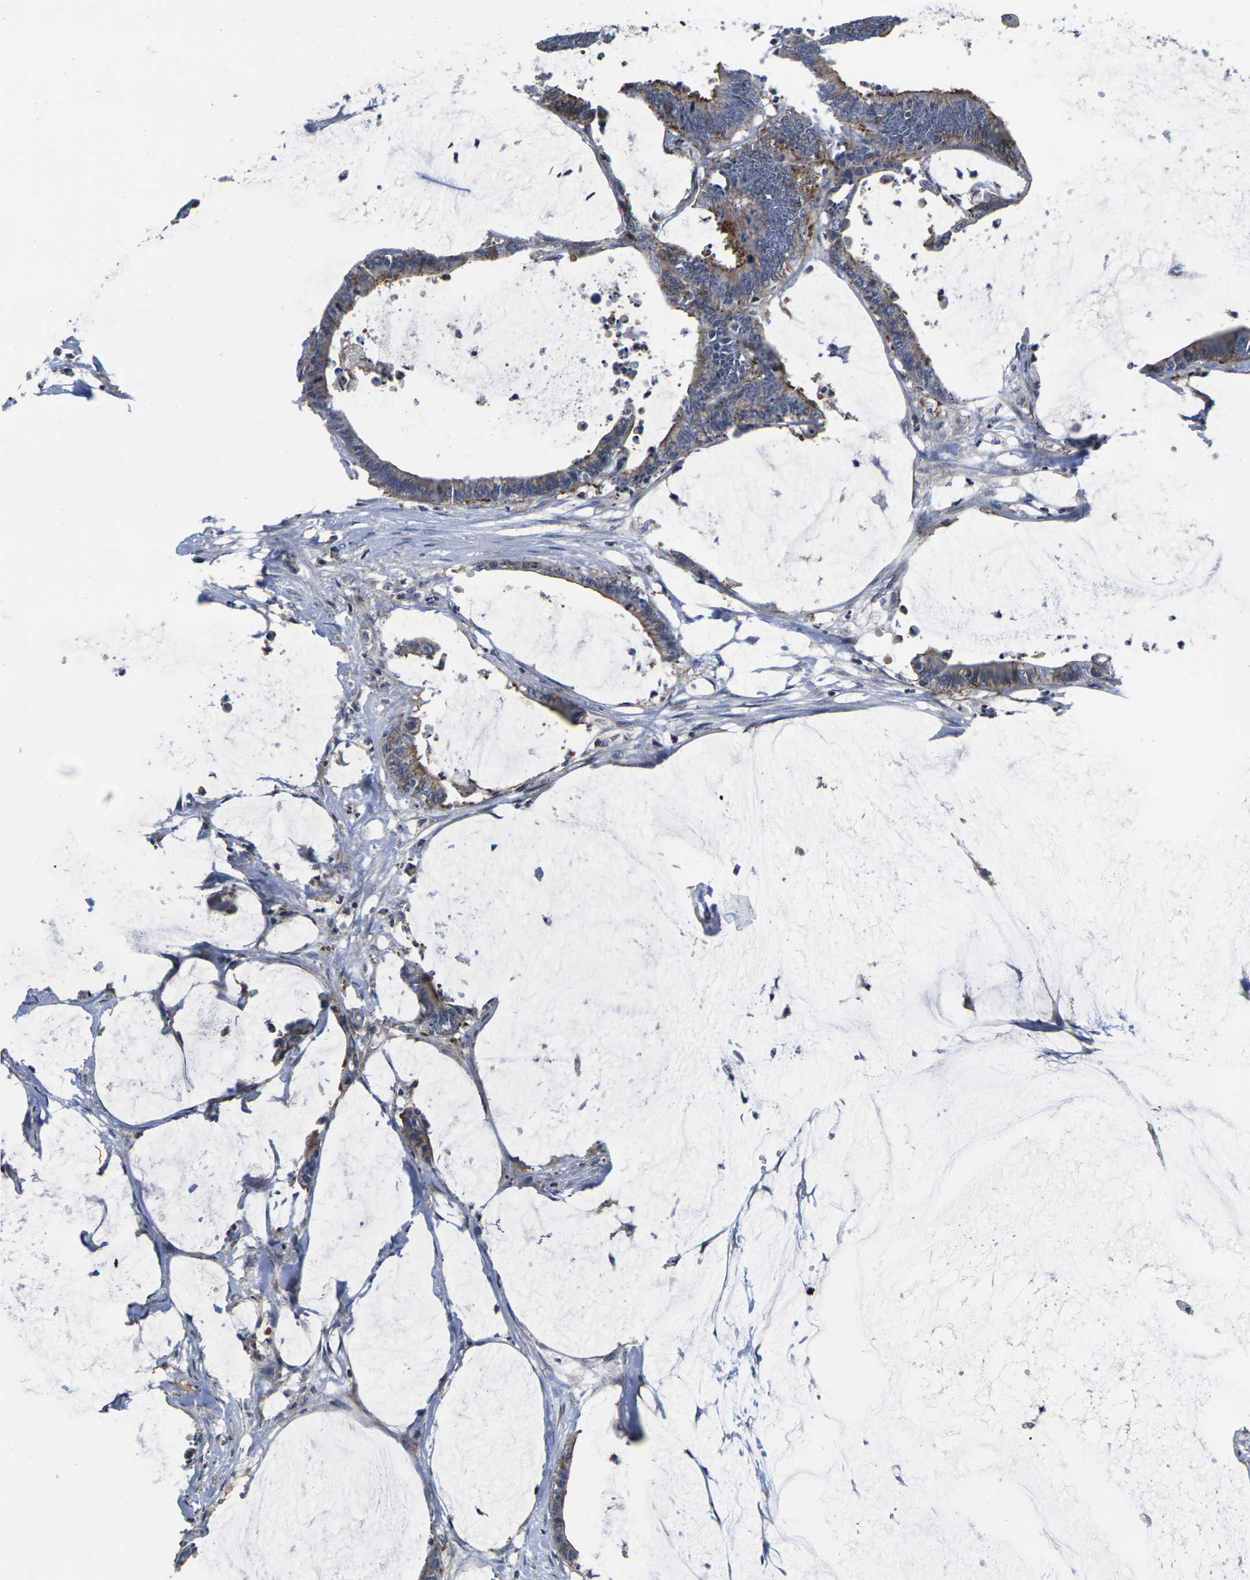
{"staining": {"intensity": "moderate", "quantity": "25%-75%", "location": "cytoplasmic/membranous"}, "tissue": "colorectal cancer", "cell_type": "Tumor cells", "image_type": "cancer", "snomed": [{"axis": "morphology", "description": "Adenocarcinoma, NOS"}, {"axis": "topography", "description": "Rectum"}], "caption": "Colorectal cancer (adenocarcinoma) stained with IHC shows moderate cytoplasmic/membranous staining in about 25%-75% of tumor cells.", "gene": "IQGAP1", "patient": {"sex": "female", "age": 66}}